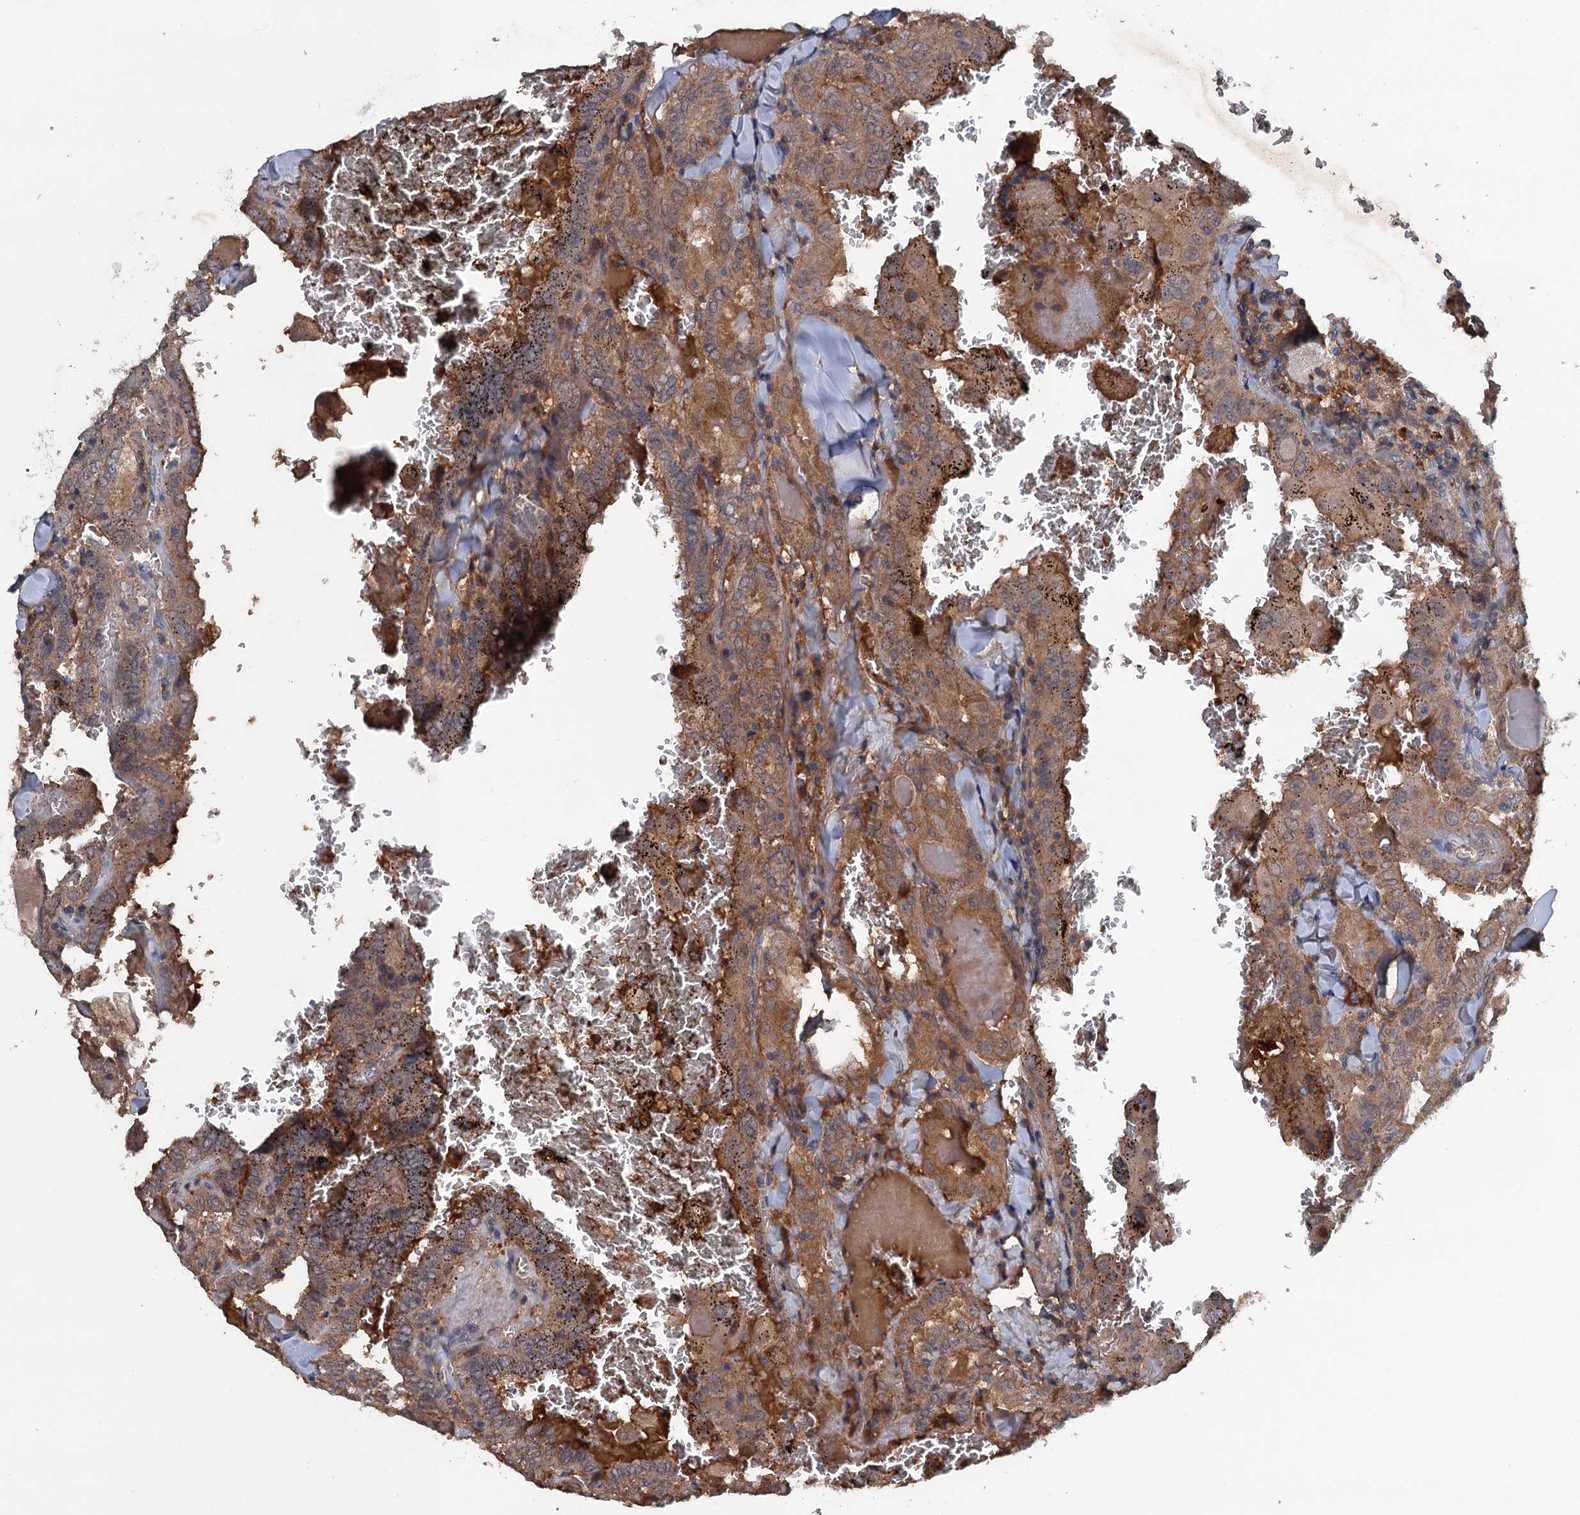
{"staining": {"intensity": "weak", "quantity": ">75%", "location": "cytoplasmic/membranous"}, "tissue": "thyroid cancer", "cell_type": "Tumor cells", "image_type": "cancer", "snomed": [{"axis": "morphology", "description": "Papillary adenocarcinoma, NOS"}, {"axis": "topography", "description": "Thyroid gland"}], "caption": "Weak cytoplasmic/membranous expression for a protein is appreciated in about >75% of tumor cells of papillary adenocarcinoma (thyroid) using immunohistochemistry (IHC).", "gene": "HAPLN3", "patient": {"sex": "female", "age": 72}}